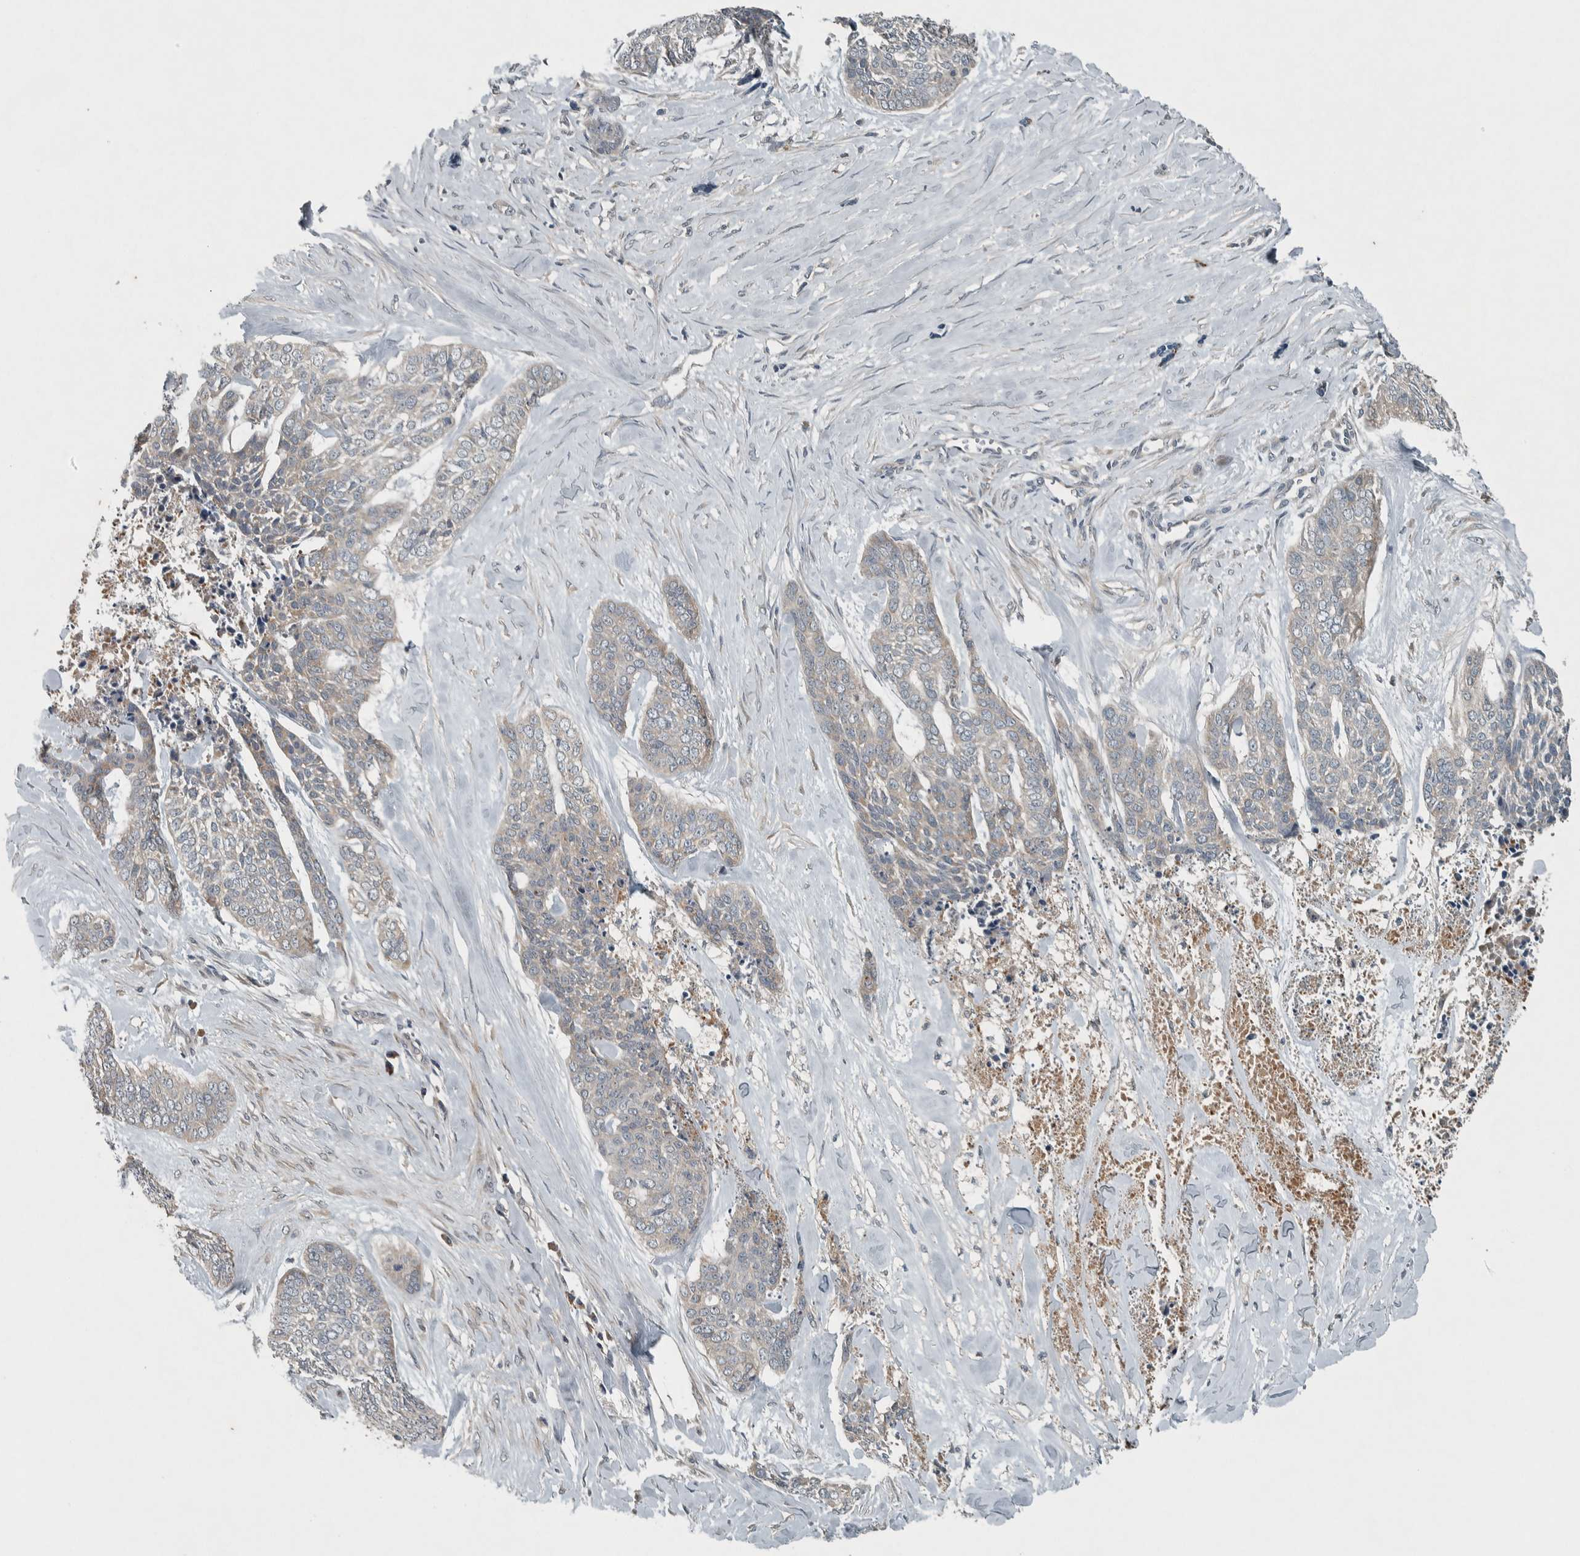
{"staining": {"intensity": "weak", "quantity": "<25%", "location": "cytoplasmic/membranous"}, "tissue": "skin cancer", "cell_type": "Tumor cells", "image_type": "cancer", "snomed": [{"axis": "morphology", "description": "Basal cell carcinoma"}, {"axis": "topography", "description": "Skin"}], "caption": "The IHC photomicrograph has no significant staining in tumor cells of skin cancer (basal cell carcinoma) tissue. (DAB (3,3'-diaminobenzidine) immunohistochemistry (IHC) with hematoxylin counter stain).", "gene": "CLCN2", "patient": {"sex": "female", "age": 64}}